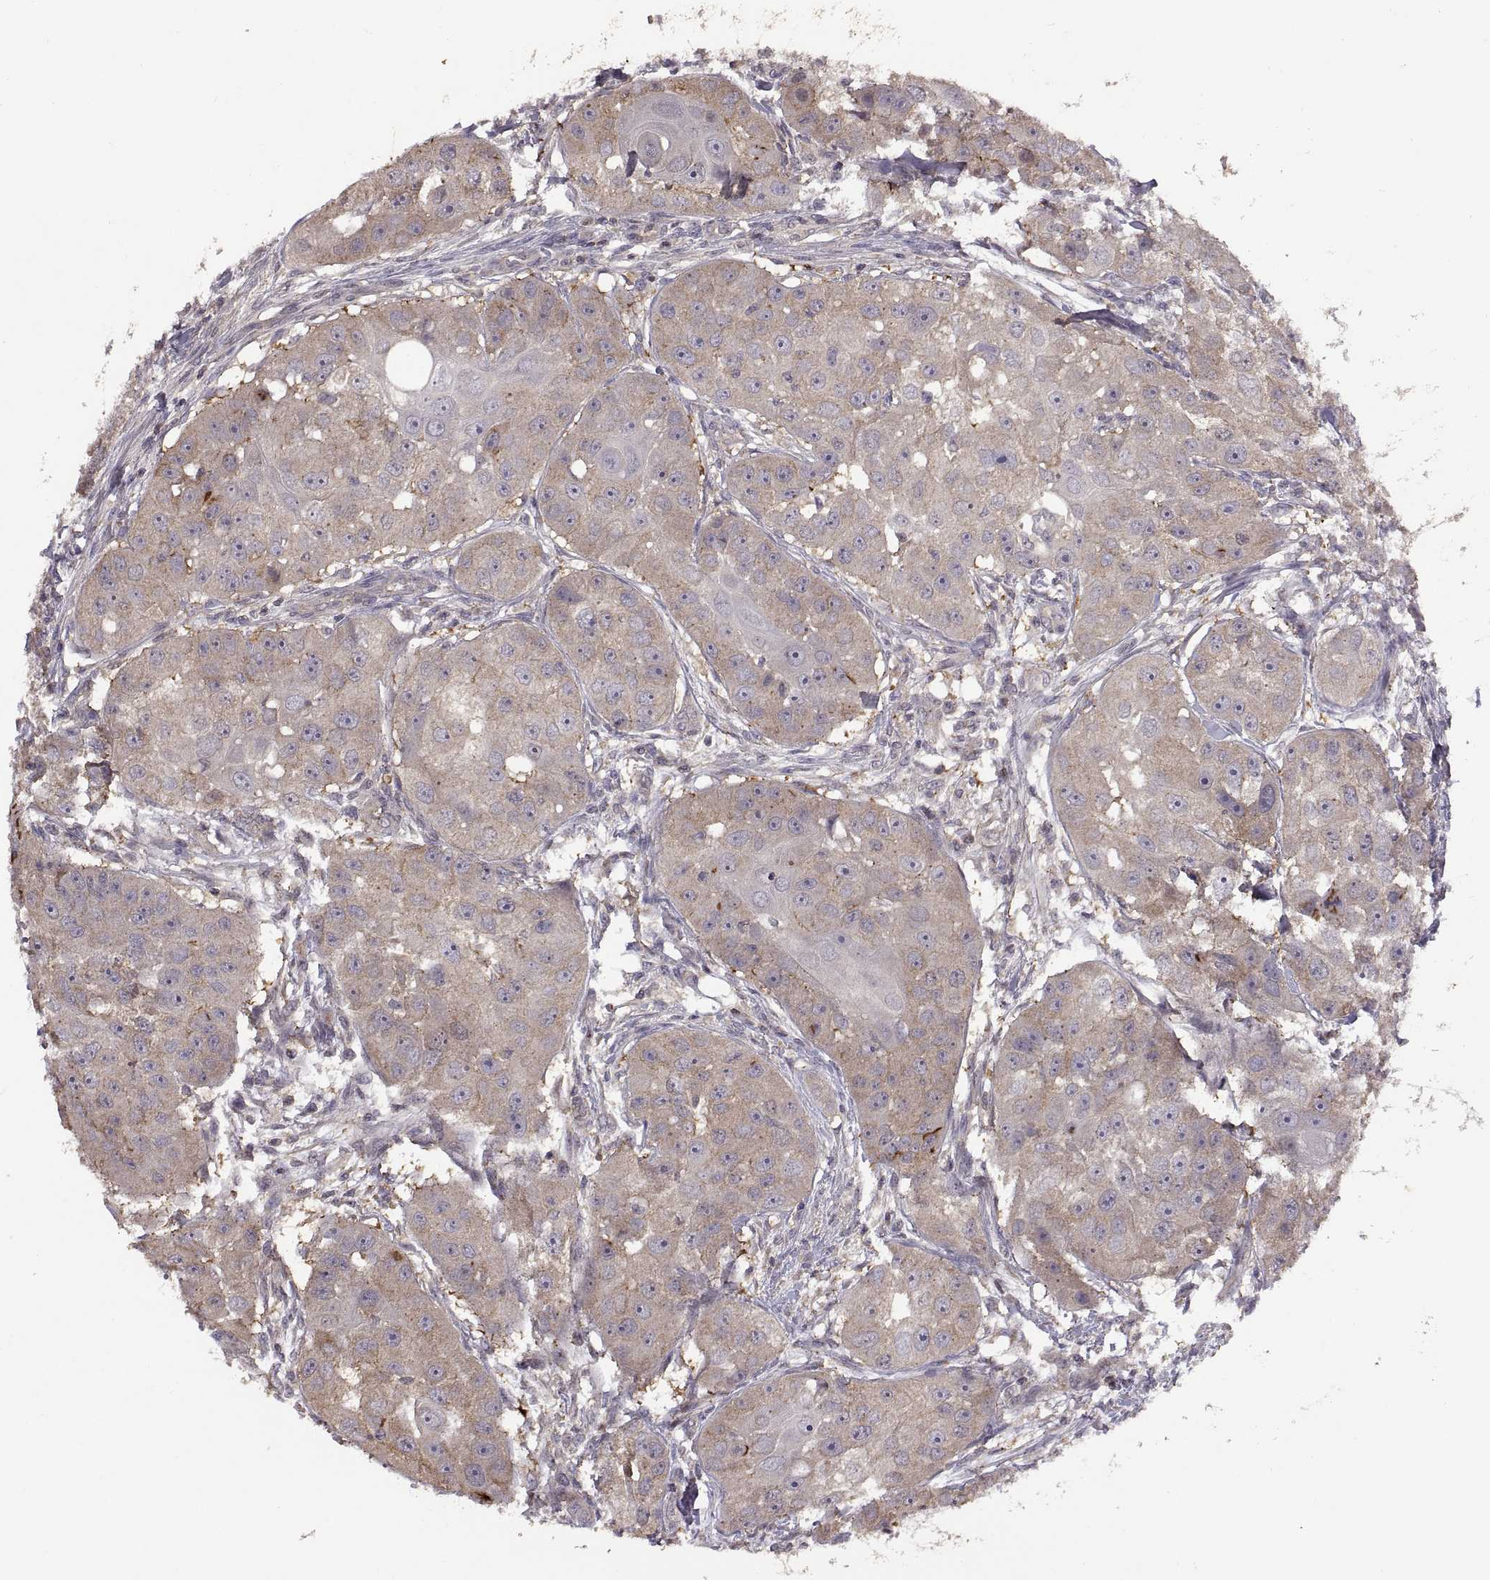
{"staining": {"intensity": "weak", "quantity": ">75%", "location": "cytoplasmic/membranous"}, "tissue": "head and neck cancer", "cell_type": "Tumor cells", "image_type": "cancer", "snomed": [{"axis": "morphology", "description": "Squamous cell carcinoma, NOS"}, {"axis": "topography", "description": "Head-Neck"}], "caption": "Human squamous cell carcinoma (head and neck) stained for a protein (brown) shows weak cytoplasmic/membranous positive staining in about >75% of tumor cells.", "gene": "NMNAT2", "patient": {"sex": "male", "age": 51}}